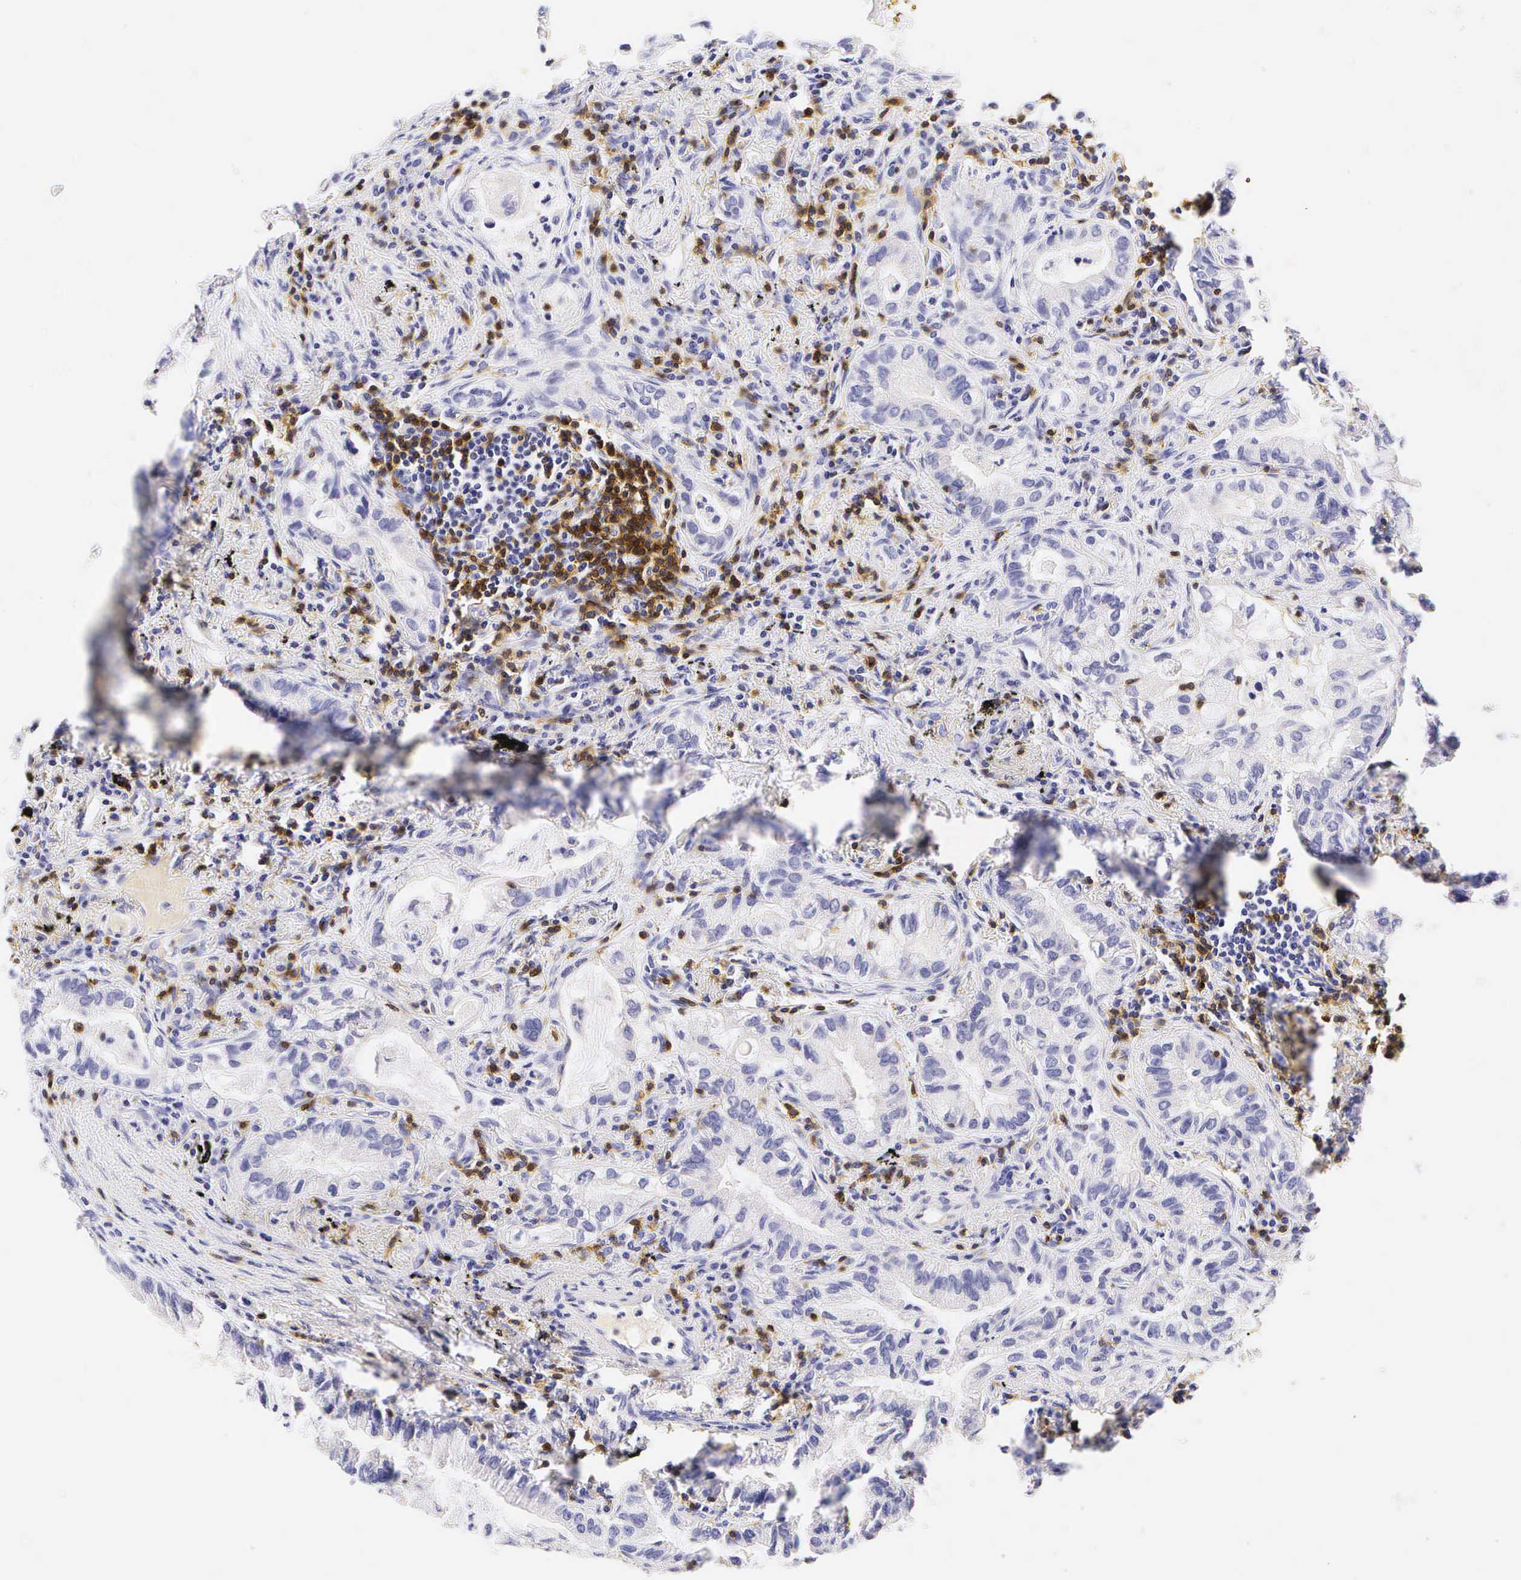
{"staining": {"intensity": "negative", "quantity": "none", "location": "none"}, "tissue": "lung cancer", "cell_type": "Tumor cells", "image_type": "cancer", "snomed": [{"axis": "morphology", "description": "Adenocarcinoma, NOS"}, {"axis": "topography", "description": "Lung"}], "caption": "The photomicrograph demonstrates no significant positivity in tumor cells of lung cancer. The staining is performed using DAB brown chromogen with nuclei counter-stained in using hematoxylin.", "gene": "CD3E", "patient": {"sex": "female", "age": 50}}